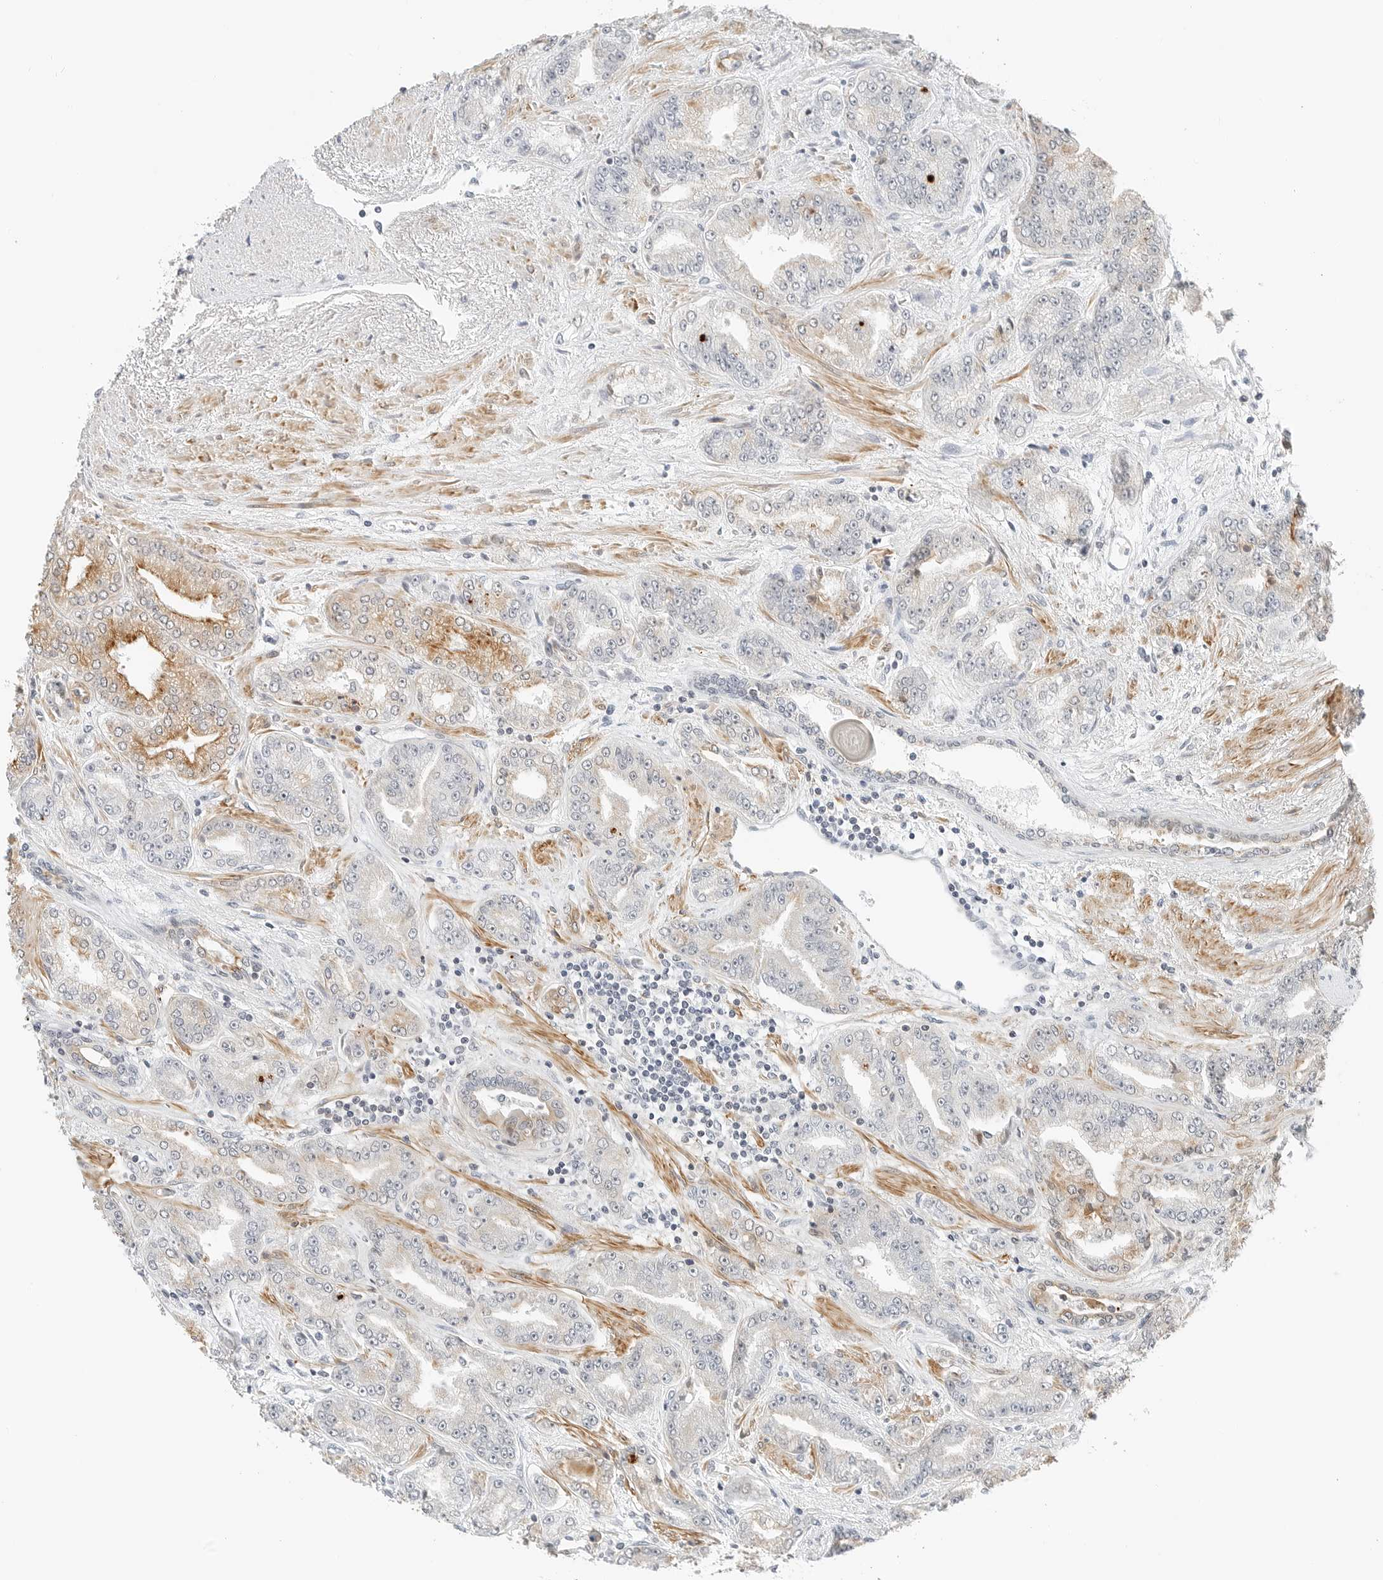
{"staining": {"intensity": "moderate", "quantity": "<25%", "location": "cytoplasmic/membranous"}, "tissue": "prostate cancer", "cell_type": "Tumor cells", "image_type": "cancer", "snomed": [{"axis": "morphology", "description": "Adenocarcinoma, High grade"}, {"axis": "topography", "description": "Prostate"}], "caption": "Protein staining displays moderate cytoplasmic/membranous staining in approximately <25% of tumor cells in prostate high-grade adenocarcinoma. (brown staining indicates protein expression, while blue staining denotes nuclei).", "gene": "IQCC", "patient": {"sex": "male", "age": 71}}